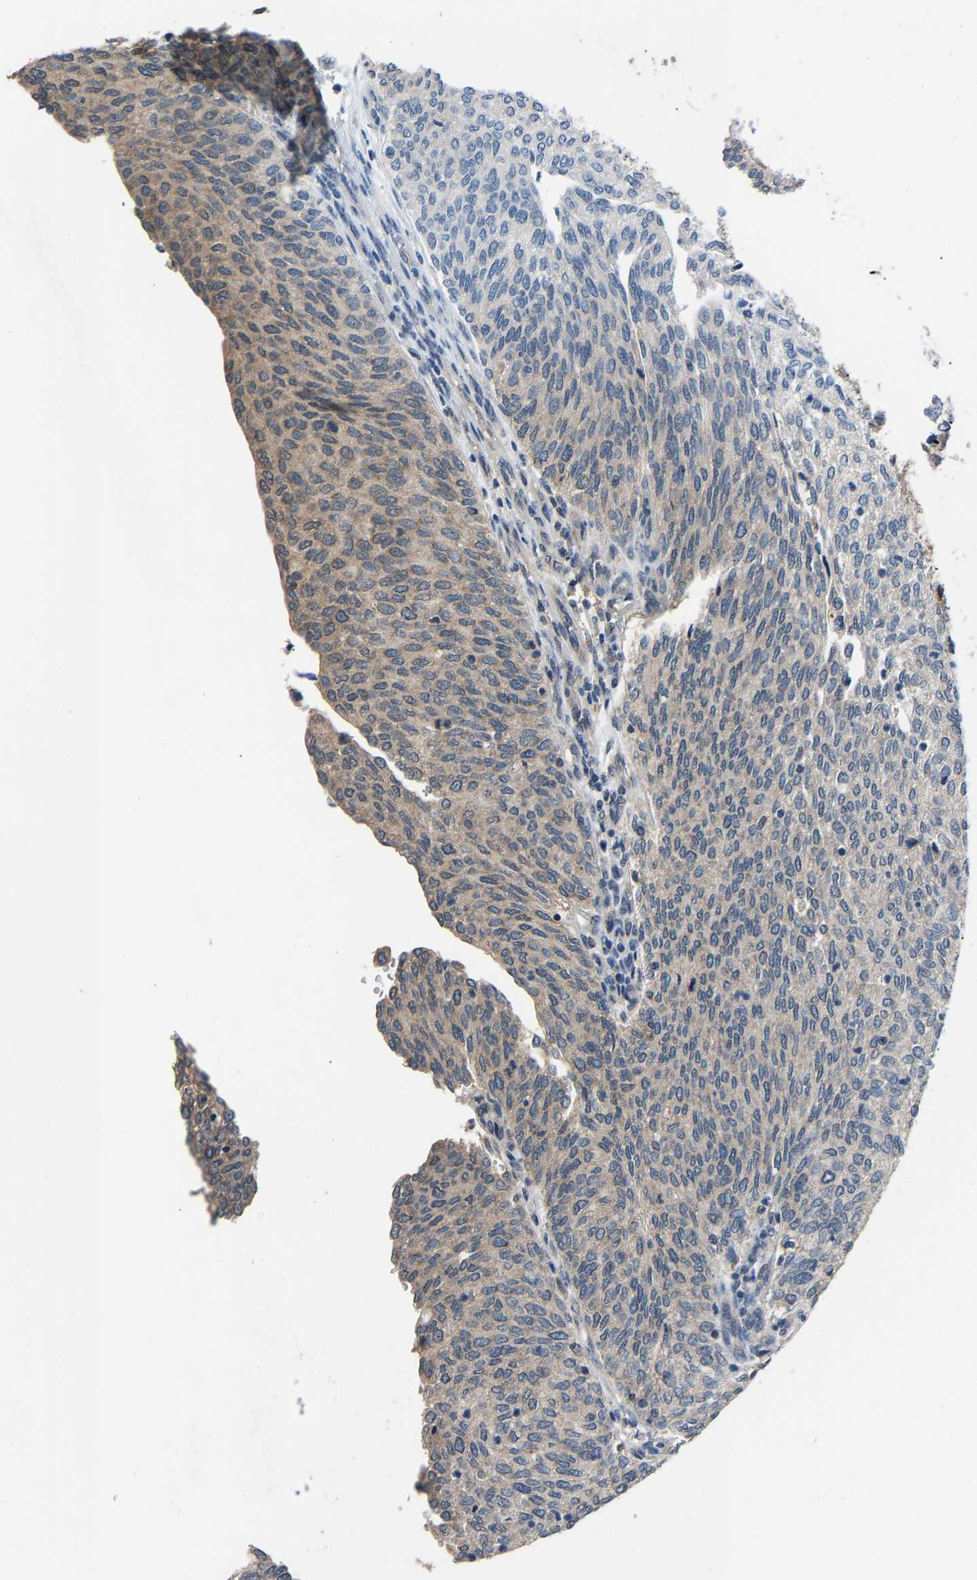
{"staining": {"intensity": "weak", "quantity": "<25%", "location": "cytoplasmic/membranous"}, "tissue": "urothelial cancer", "cell_type": "Tumor cells", "image_type": "cancer", "snomed": [{"axis": "morphology", "description": "Urothelial carcinoma, Low grade"}, {"axis": "topography", "description": "Urinary bladder"}], "caption": "Tumor cells are negative for protein expression in human urothelial cancer.", "gene": "ABCC9", "patient": {"sex": "female", "age": 79}}